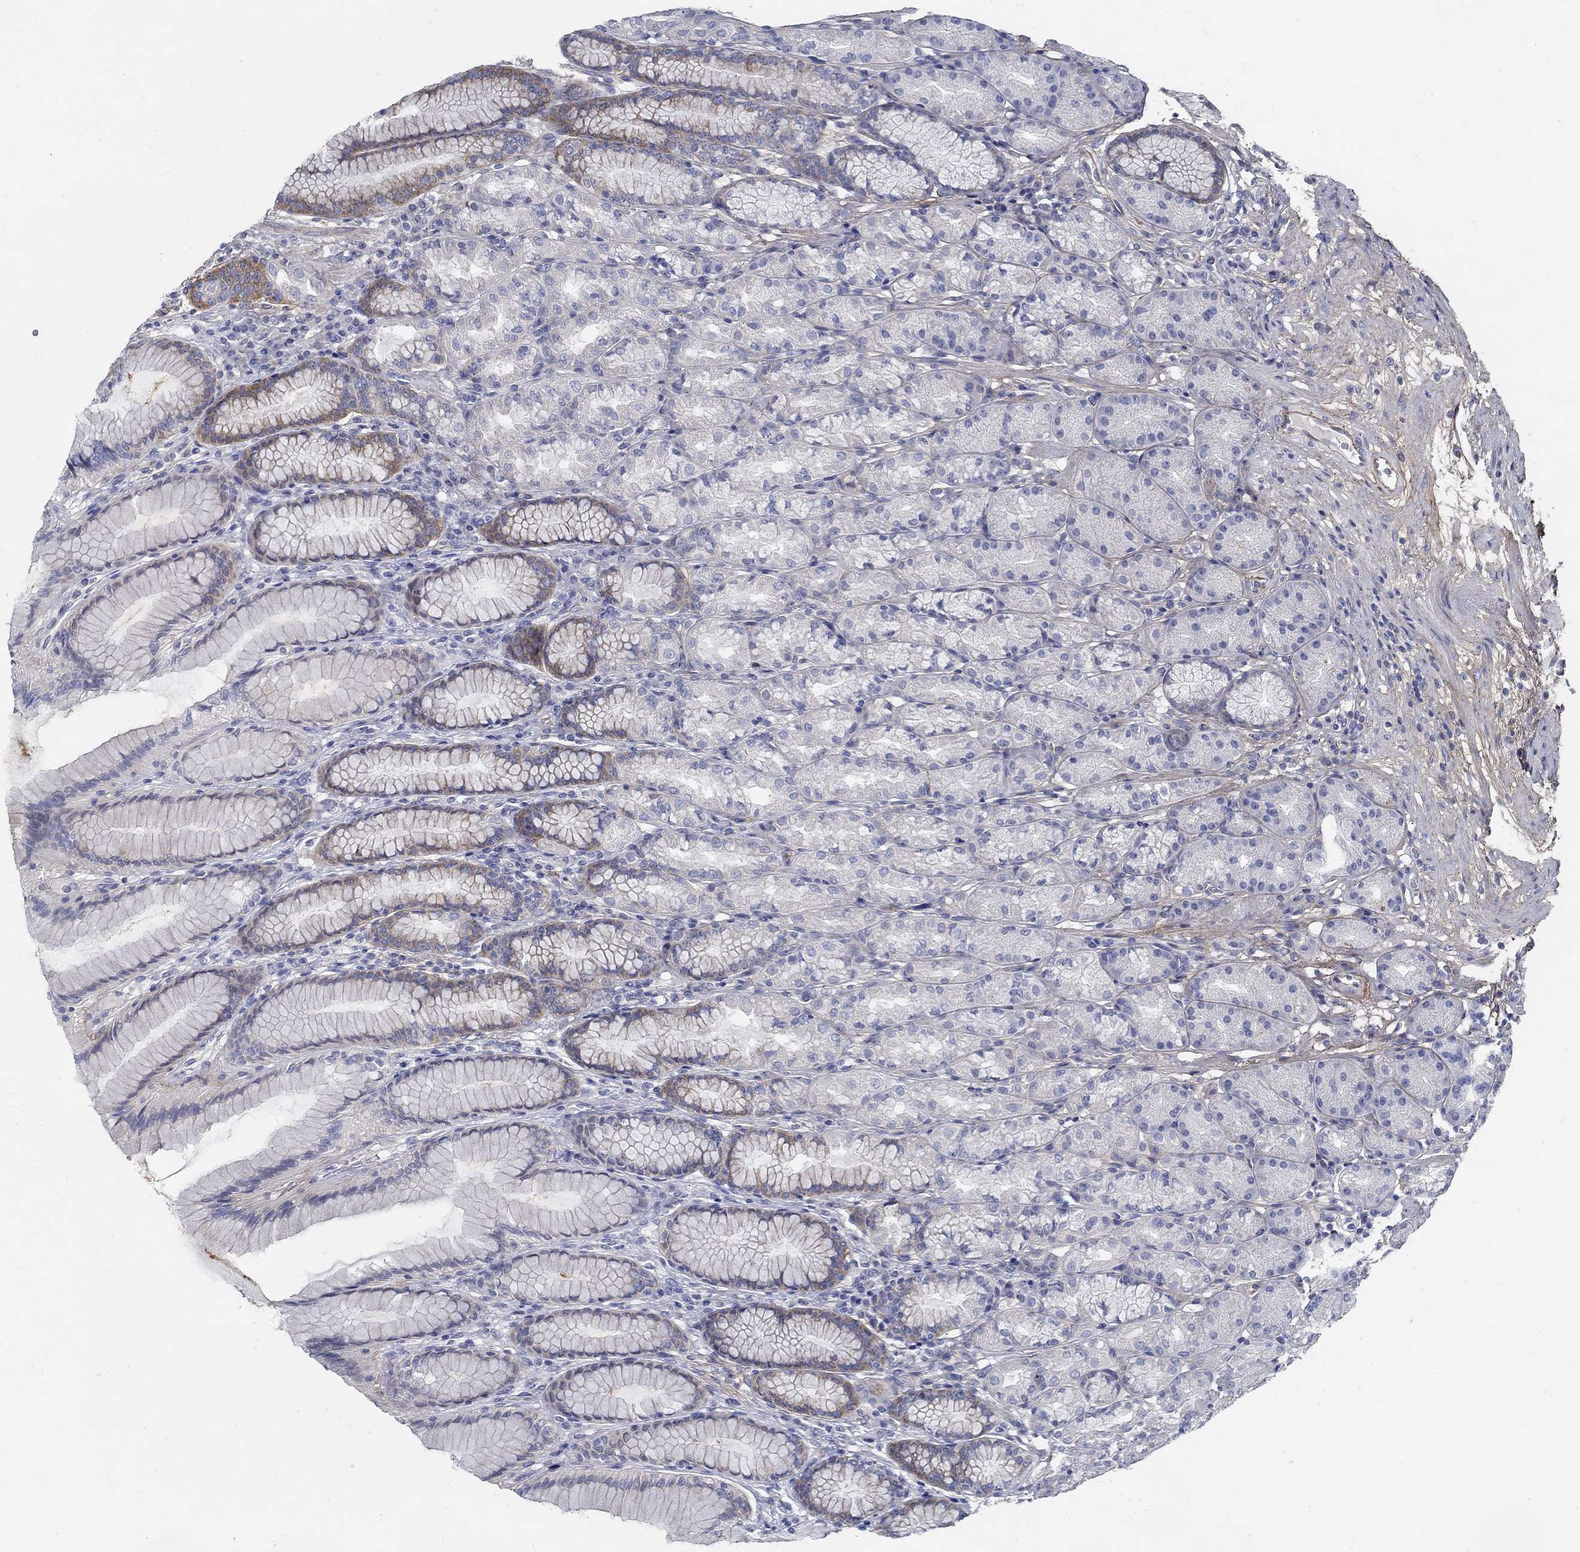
{"staining": {"intensity": "moderate", "quantity": "<25%", "location": "cytoplasmic/membranous"}, "tissue": "stomach", "cell_type": "Glandular cells", "image_type": "normal", "snomed": [{"axis": "morphology", "description": "Normal tissue, NOS"}, {"axis": "morphology", "description": "Adenocarcinoma, NOS"}, {"axis": "topography", "description": "Stomach"}], "caption": "Immunohistochemical staining of normal stomach displays <25% levels of moderate cytoplasmic/membranous protein expression in about <25% of glandular cells. (Stains: DAB (3,3'-diaminobenzidine) in brown, nuclei in blue, Microscopy: brightfield microscopy at high magnification).", "gene": "TGFBI", "patient": {"sex": "female", "age": 79}}